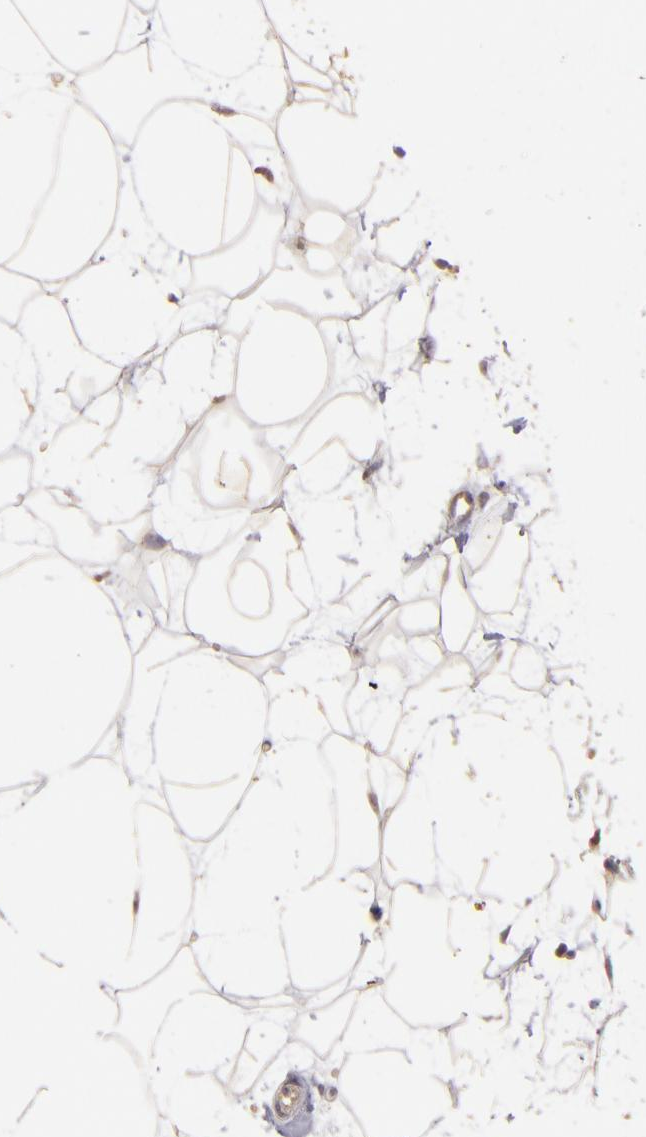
{"staining": {"intensity": "weak", "quantity": ">75%", "location": "cytoplasmic/membranous"}, "tissue": "breast", "cell_type": "Adipocytes", "image_type": "normal", "snomed": [{"axis": "morphology", "description": "Normal tissue, NOS"}, {"axis": "topography", "description": "Breast"}], "caption": "Protein staining reveals weak cytoplasmic/membranous staining in about >75% of adipocytes in normal breast.", "gene": "PRKCD", "patient": {"sex": "female", "age": 23}}